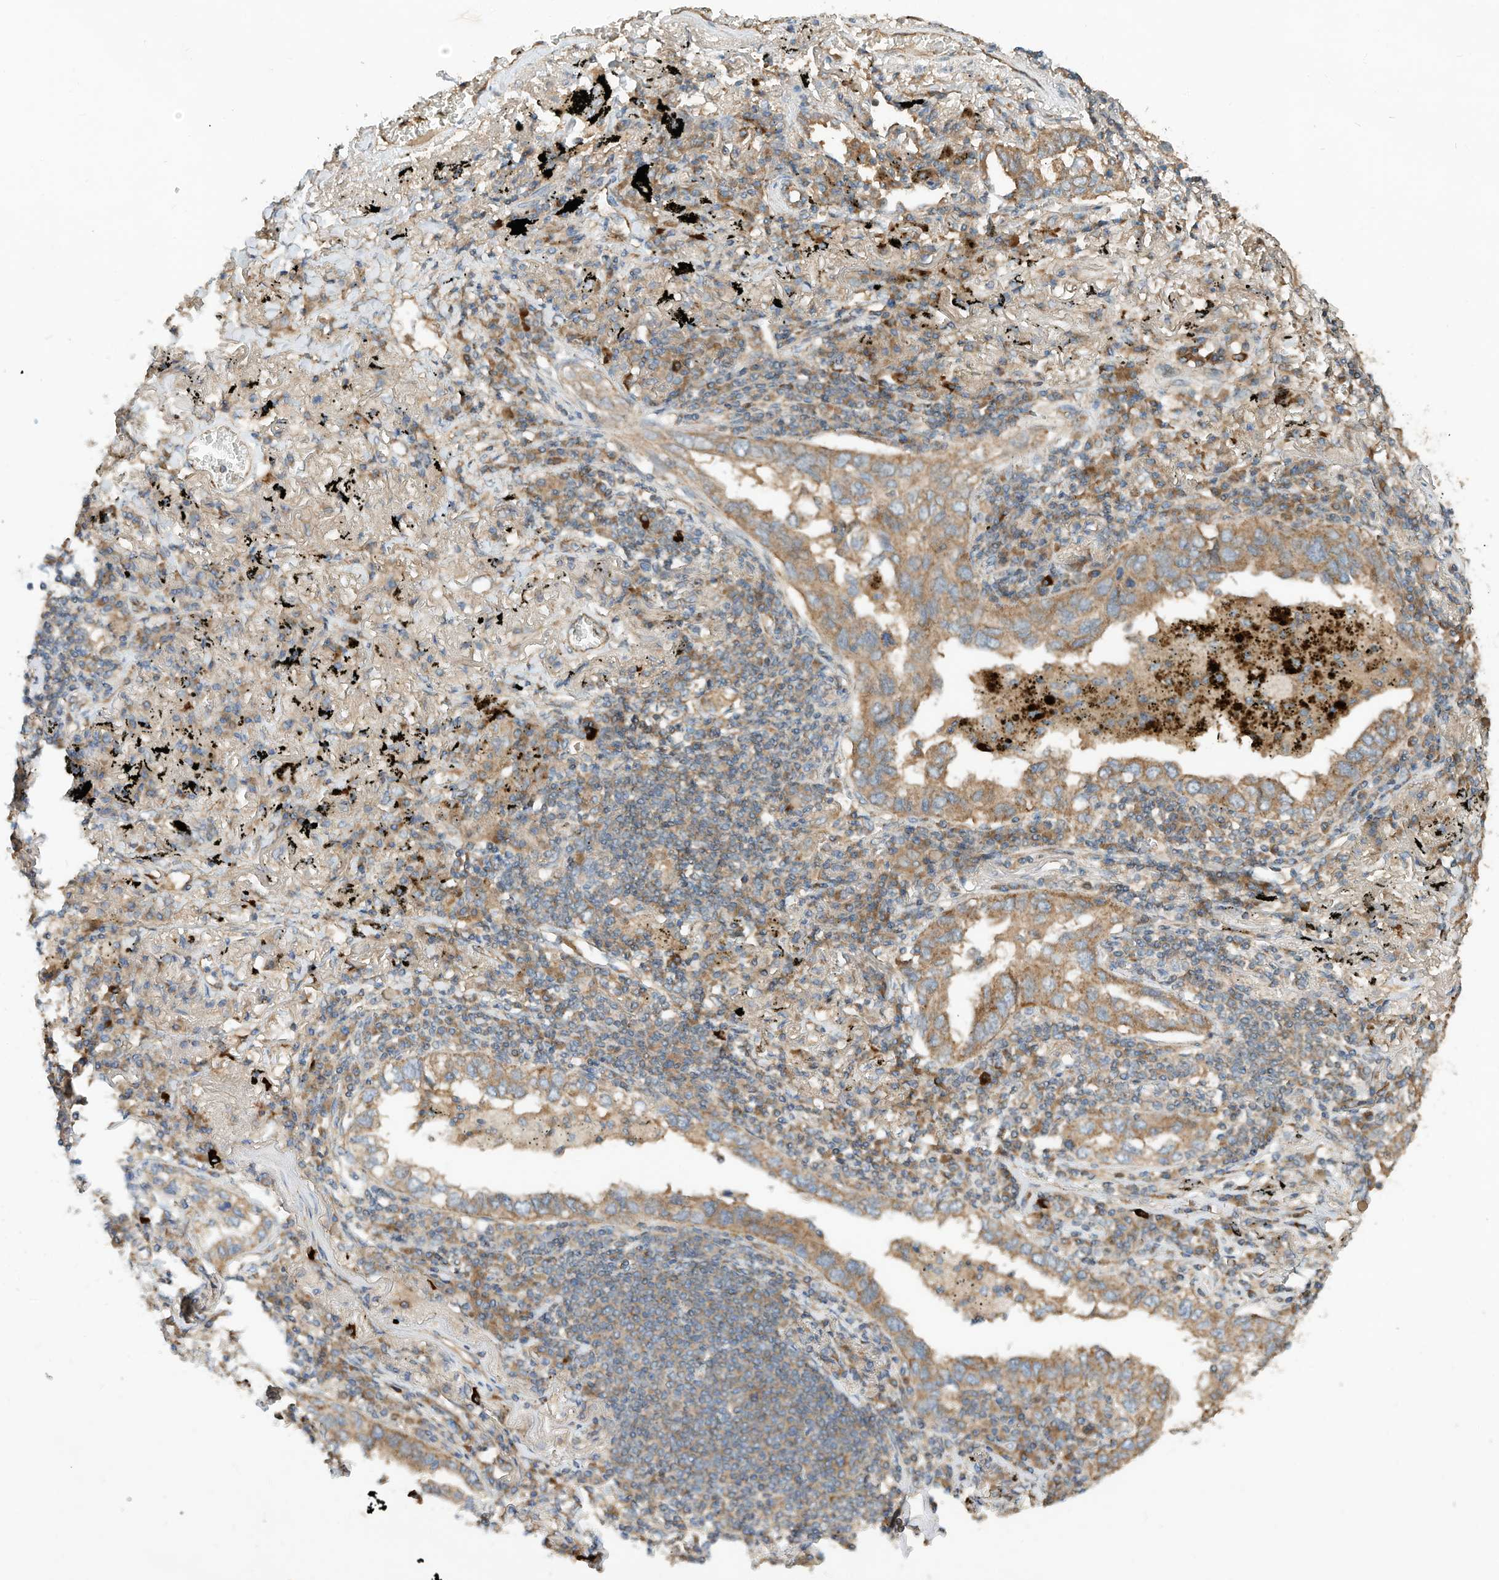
{"staining": {"intensity": "moderate", "quantity": ">75%", "location": "cytoplasmic/membranous"}, "tissue": "lung cancer", "cell_type": "Tumor cells", "image_type": "cancer", "snomed": [{"axis": "morphology", "description": "Adenocarcinoma, NOS"}, {"axis": "topography", "description": "Lung"}], "caption": "Immunohistochemical staining of human adenocarcinoma (lung) reveals moderate cytoplasmic/membranous protein expression in about >75% of tumor cells. Nuclei are stained in blue.", "gene": "CPAMD8", "patient": {"sex": "male", "age": 65}}